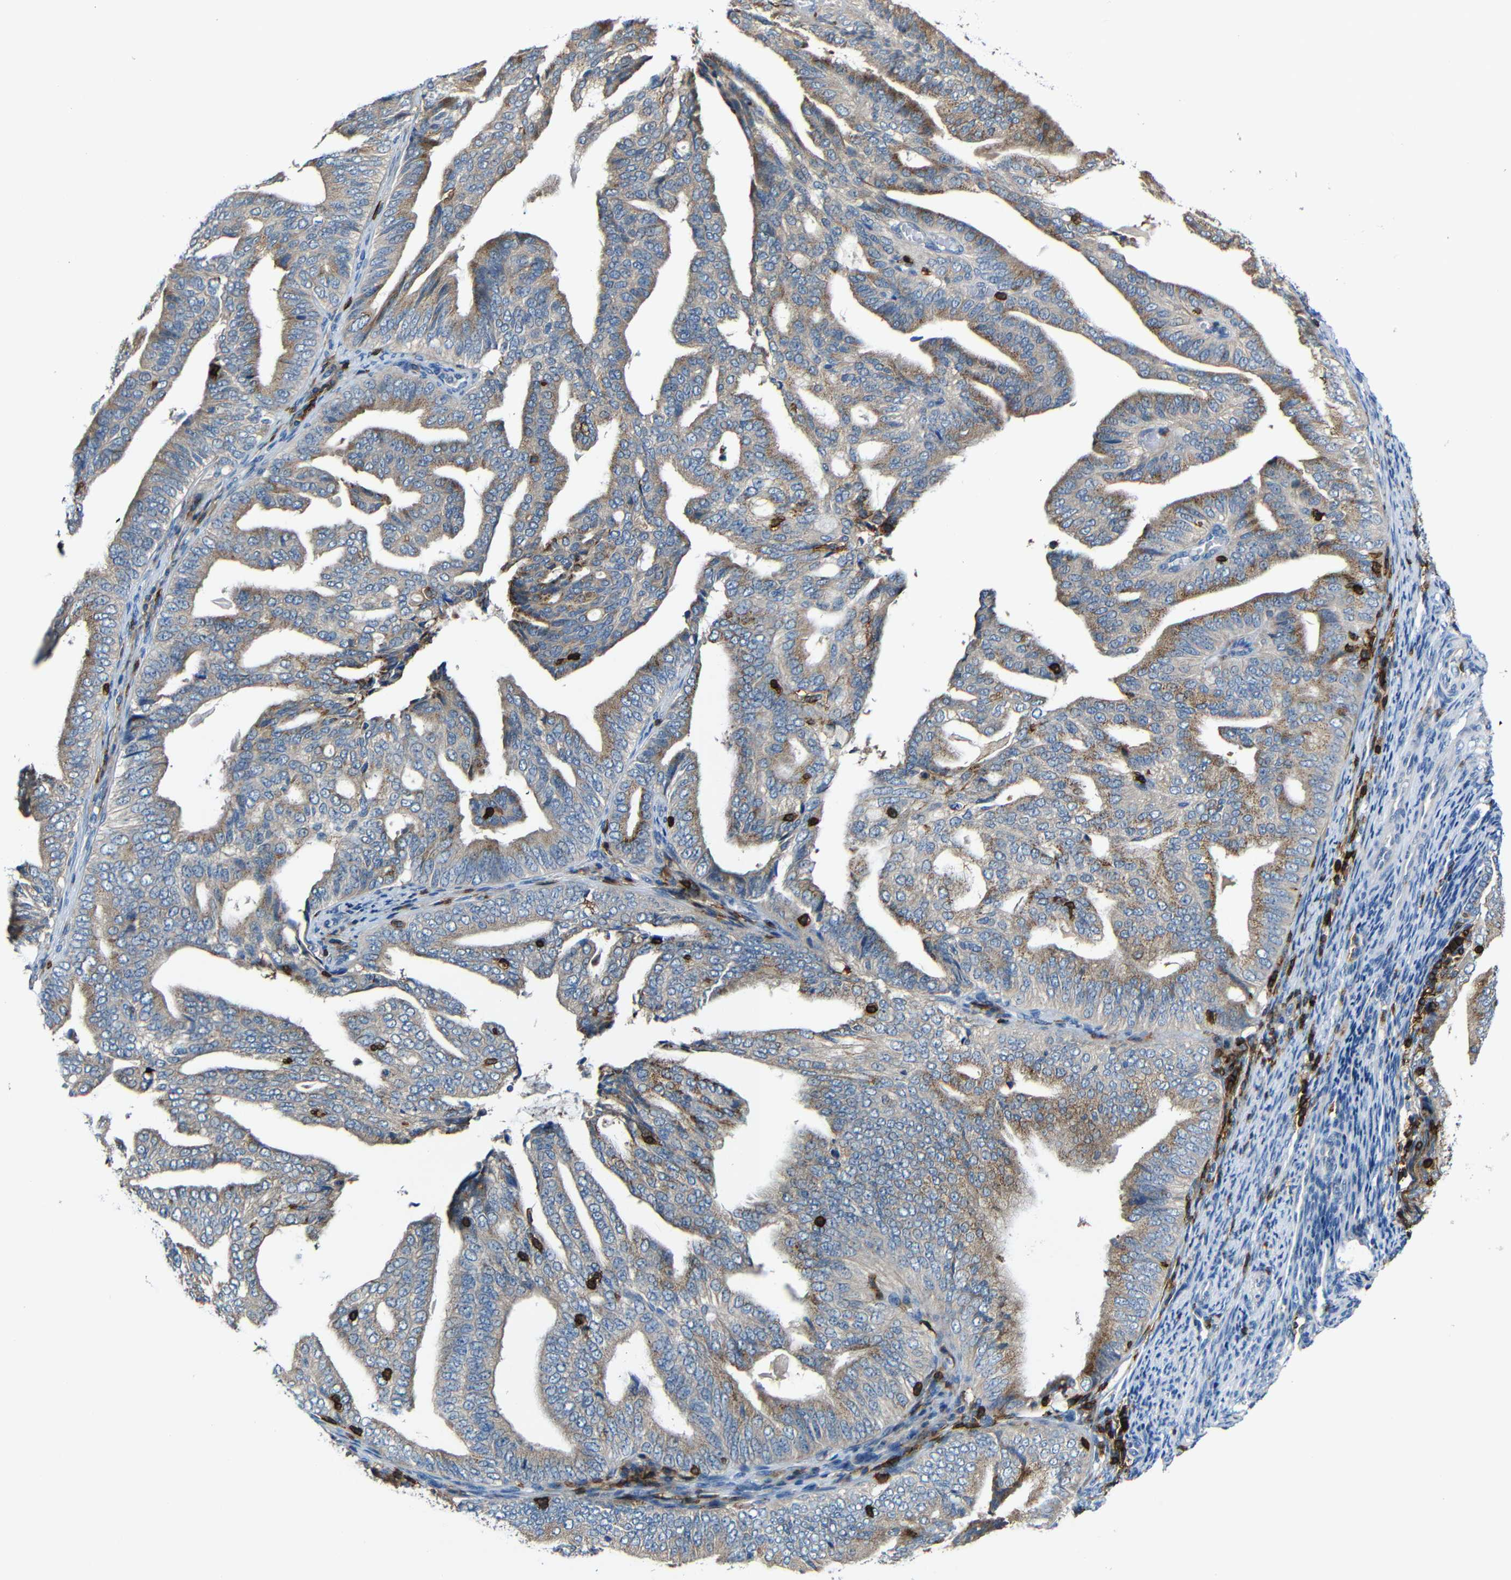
{"staining": {"intensity": "moderate", "quantity": ">75%", "location": "cytoplasmic/membranous"}, "tissue": "endometrial cancer", "cell_type": "Tumor cells", "image_type": "cancer", "snomed": [{"axis": "morphology", "description": "Adenocarcinoma, NOS"}, {"axis": "topography", "description": "Endometrium"}], "caption": "Immunohistochemical staining of endometrial cancer (adenocarcinoma) reveals medium levels of moderate cytoplasmic/membranous protein positivity in approximately >75% of tumor cells. (Brightfield microscopy of DAB IHC at high magnification).", "gene": "P2RY12", "patient": {"sex": "female", "age": 58}}